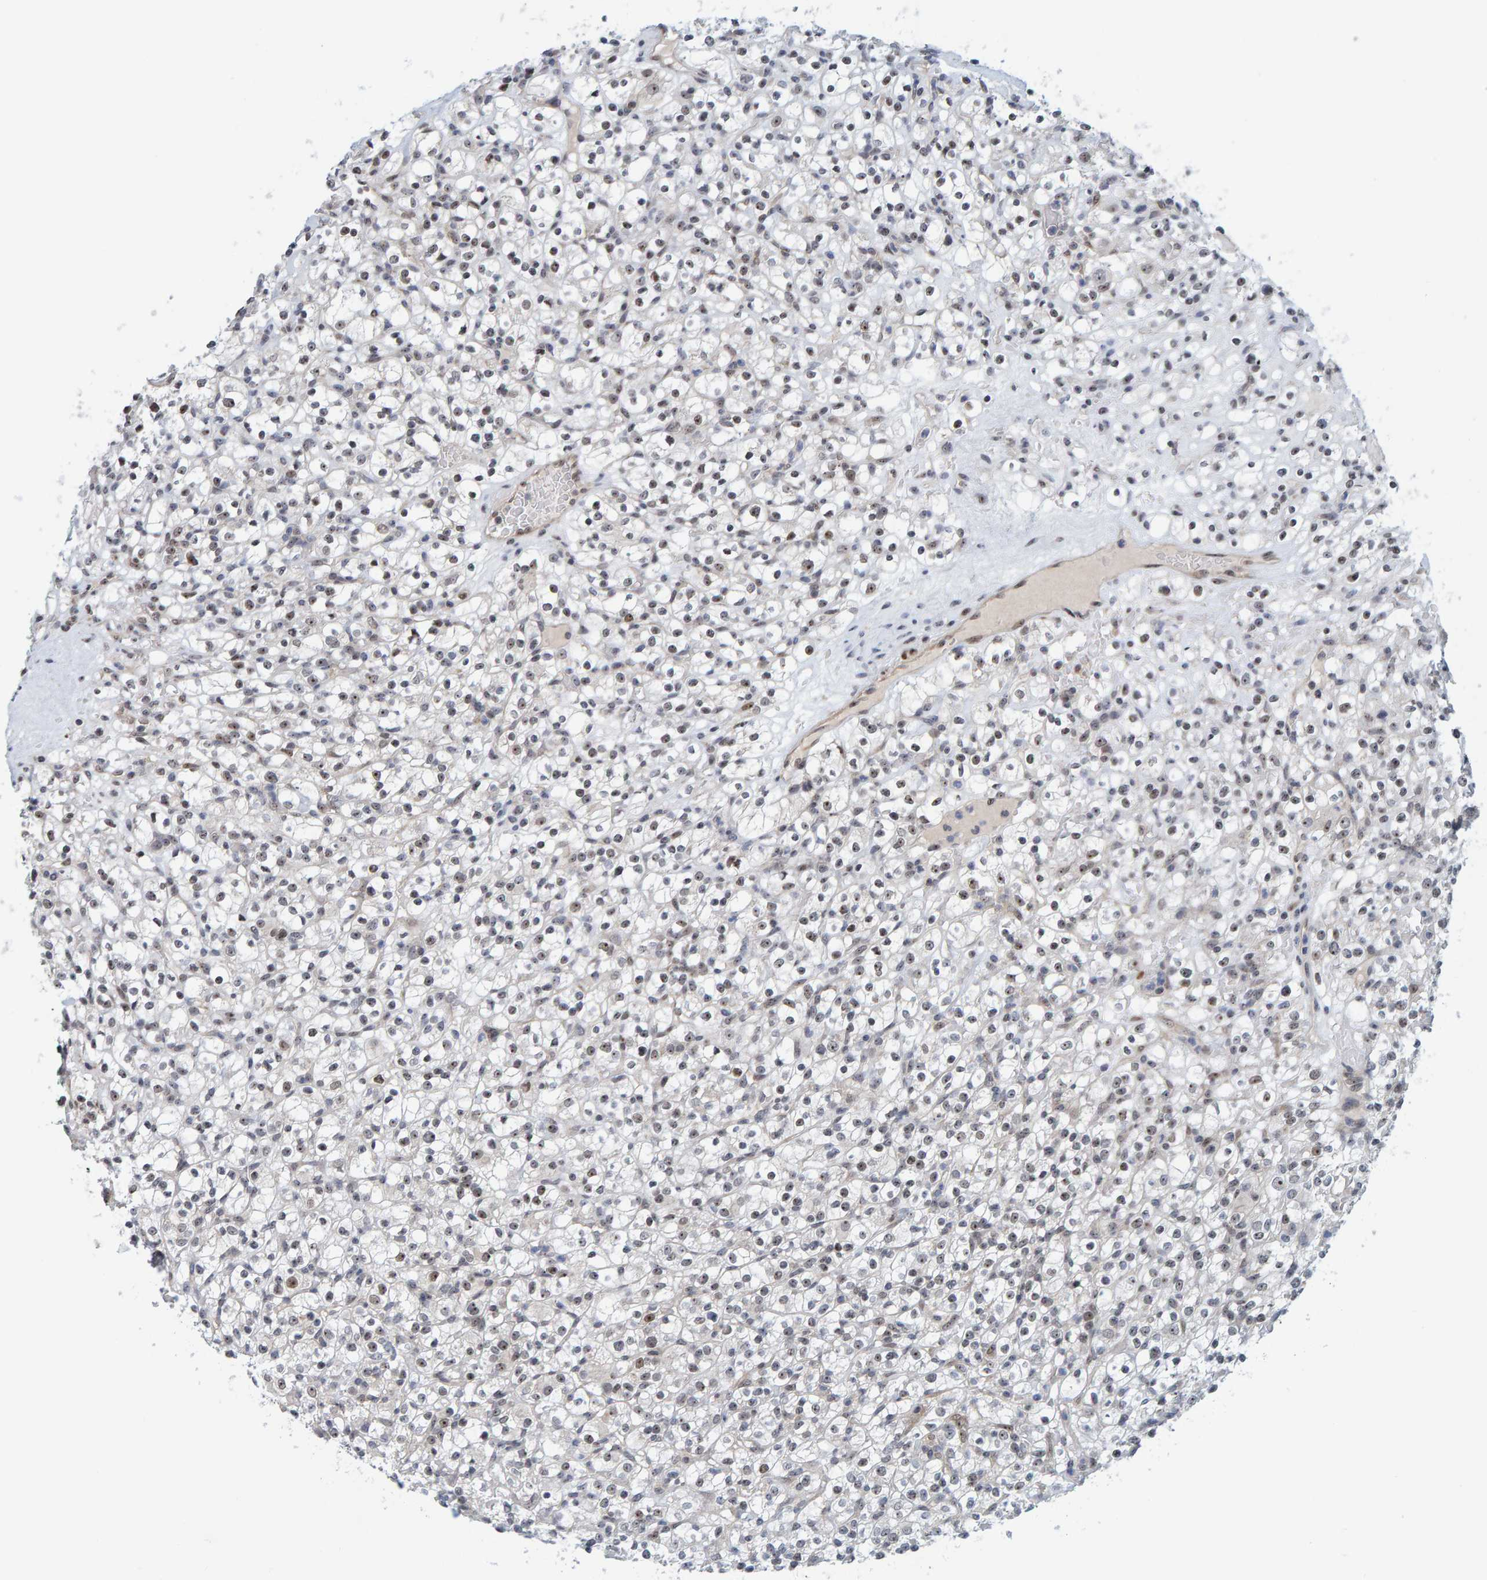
{"staining": {"intensity": "weak", "quantity": ">75%", "location": "nuclear"}, "tissue": "renal cancer", "cell_type": "Tumor cells", "image_type": "cancer", "snomed": [{"axis": "morphology", "description": "Normal tissue, NOS"}, {"axis": "morphology", "description": "Adenocarcinoma, NOS"}, {"axis": "topography", "description": "Kidney"}], "caption": "Human renal cancer stained with a brown dye reveals weak nuclear positive staining in approximately >75% of tumor cells.", "gene": "POLR1E", "patient": {"sex": "female", "age": 72}}